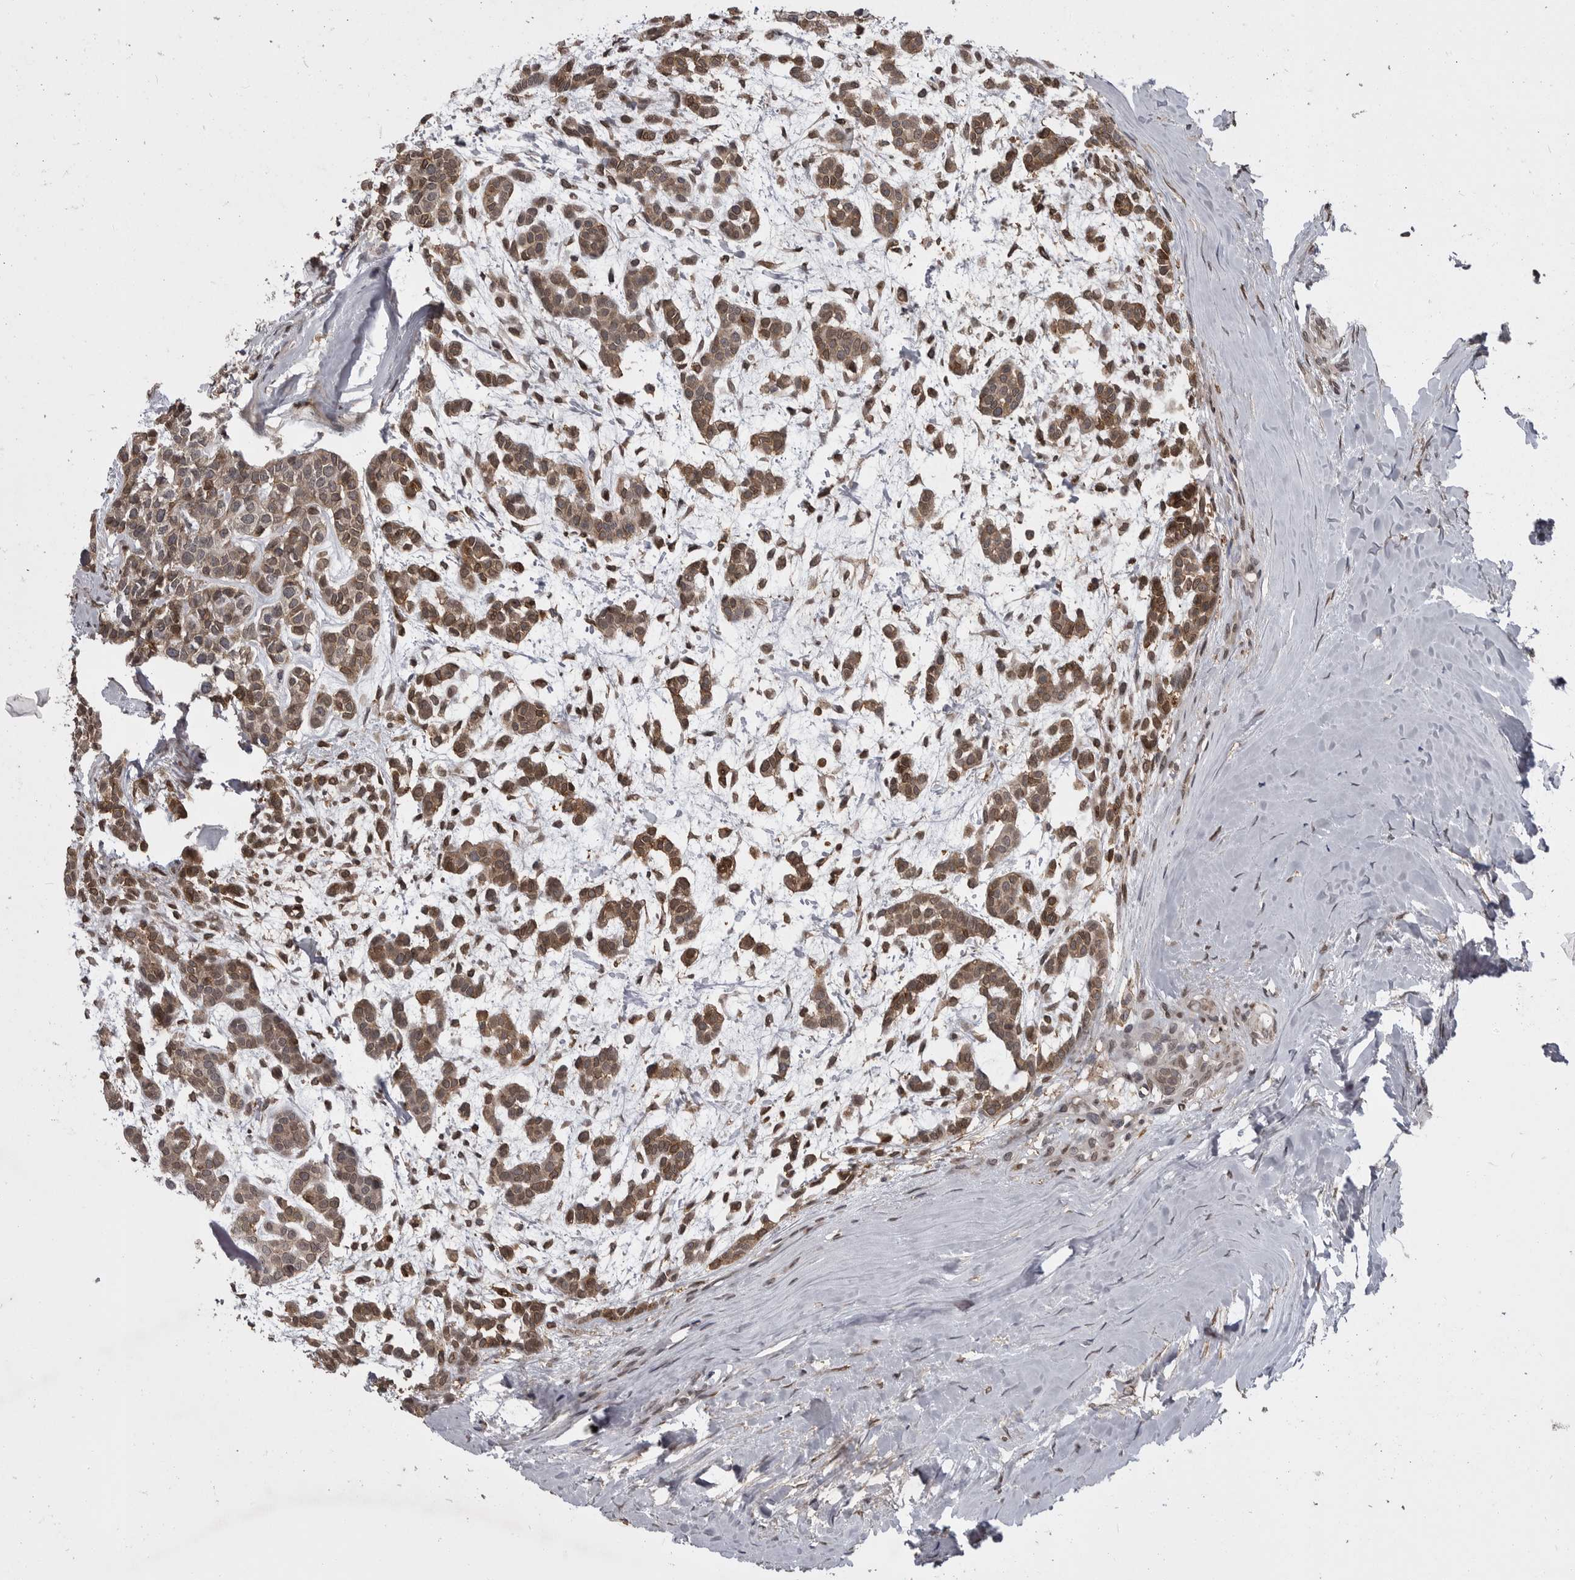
{"staining": {"intensity": "moderate", "quantity": ">75%", "location": "cytoplasmic/membranous"}, "tissue": "head and neck cancer", "cell_type": "Tumor cells", "image_type": "cancer", "snomed": [{"axis": "morphology", "description": "Adenocarcinoma, NOS"}, {"axis": "morphology", "description": "Adenoma, NOS"}, {"axis": "topography", "description": "Head-Neck"}], "caption": "An image of human head and neck cancer (adenoma) stained for a protein shows moderate cytoplasmic/membranous brown staining in tumor cells.", "gene": "ABL1", "patient": {"sex": "female", "age": 55}}